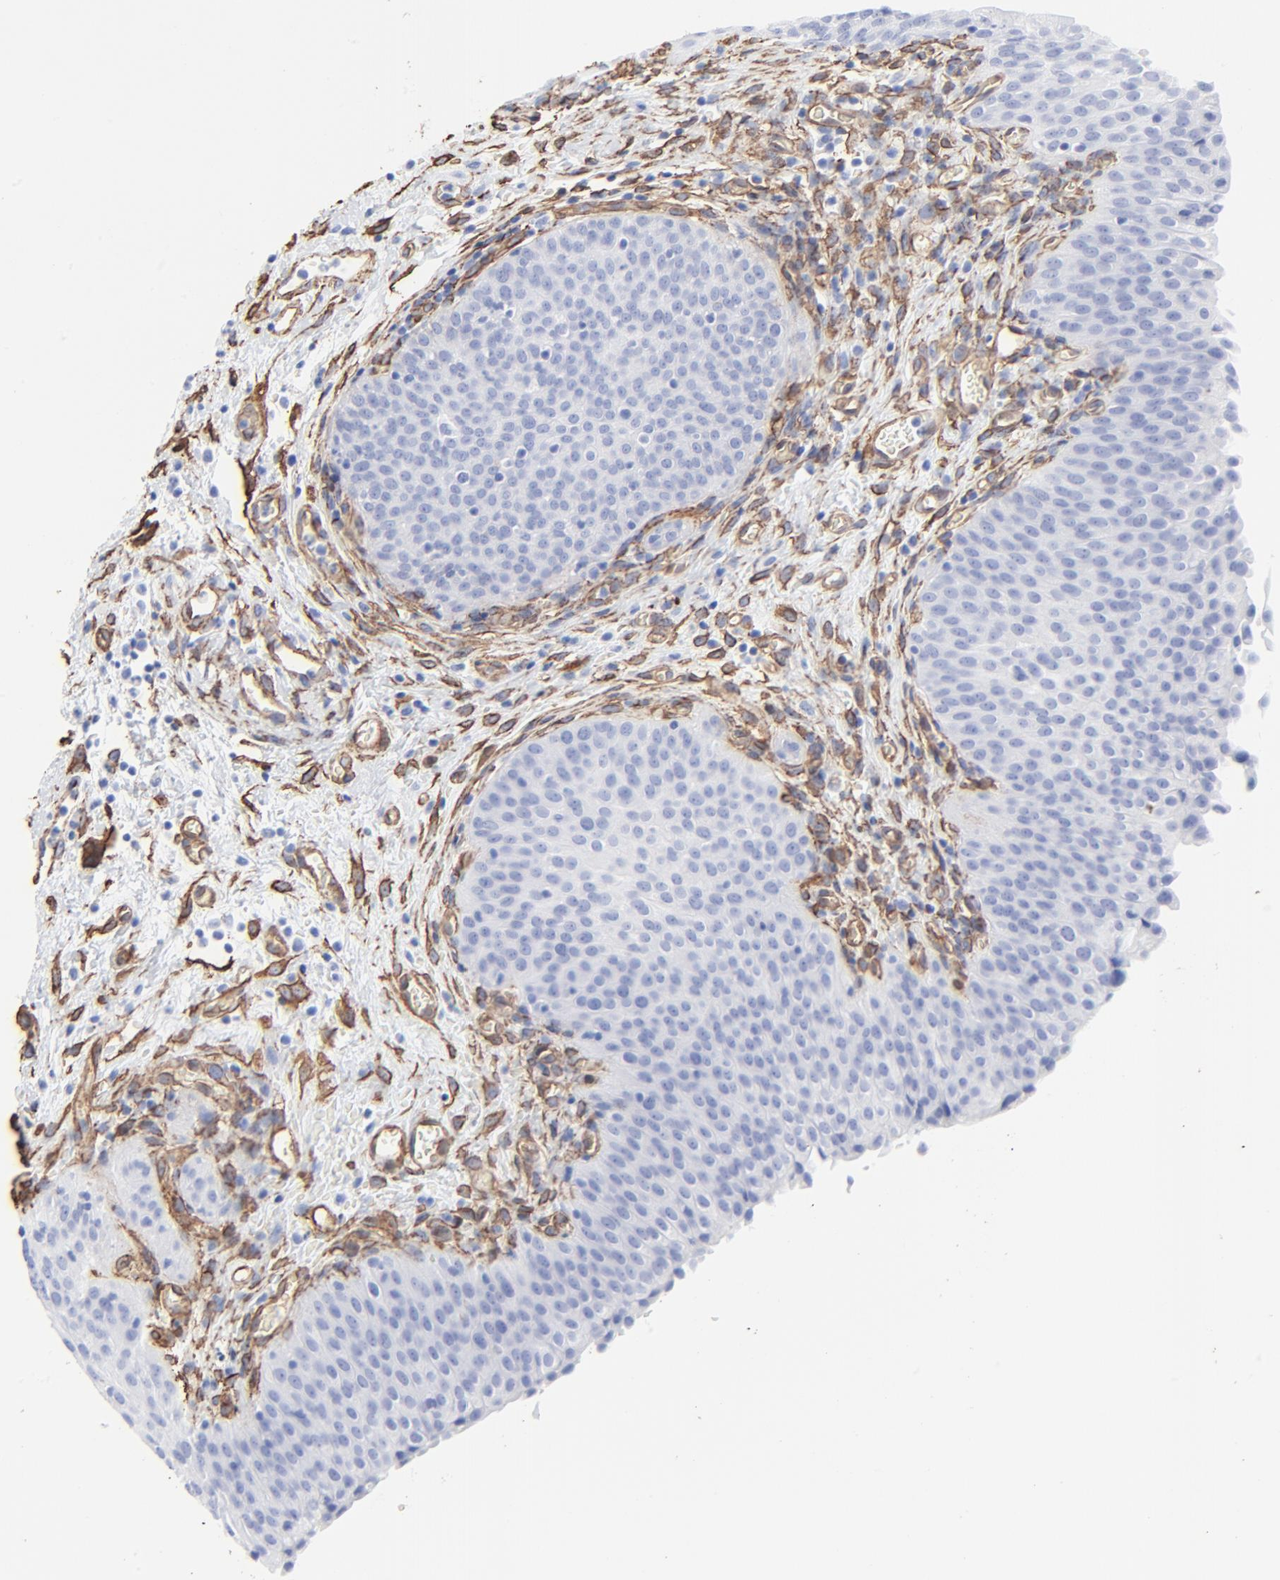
{"staining": {"intensity": "negative", "quantity": "none", "location": "none"}, "tissue": "urinary bladder", "cell_type": "Urothelial cells", "image_type": "normal", "snomed": [{"axis": "morphology", "description": "Normal tissue, NOS"}, {"axis": "morphology", "description": "Dysplasia, NOS"}, {"axis": "topography", "description": "Urinary bladder"}], "caption": "This photomicrograph is of benign urinary bladder stained with IHC to label a protein in brown with the nuclei are counter-stained blue. There is no positivity in urothelial cells.", "gene": "CAV1", "patient": {"sex": "male", "age": 35}}